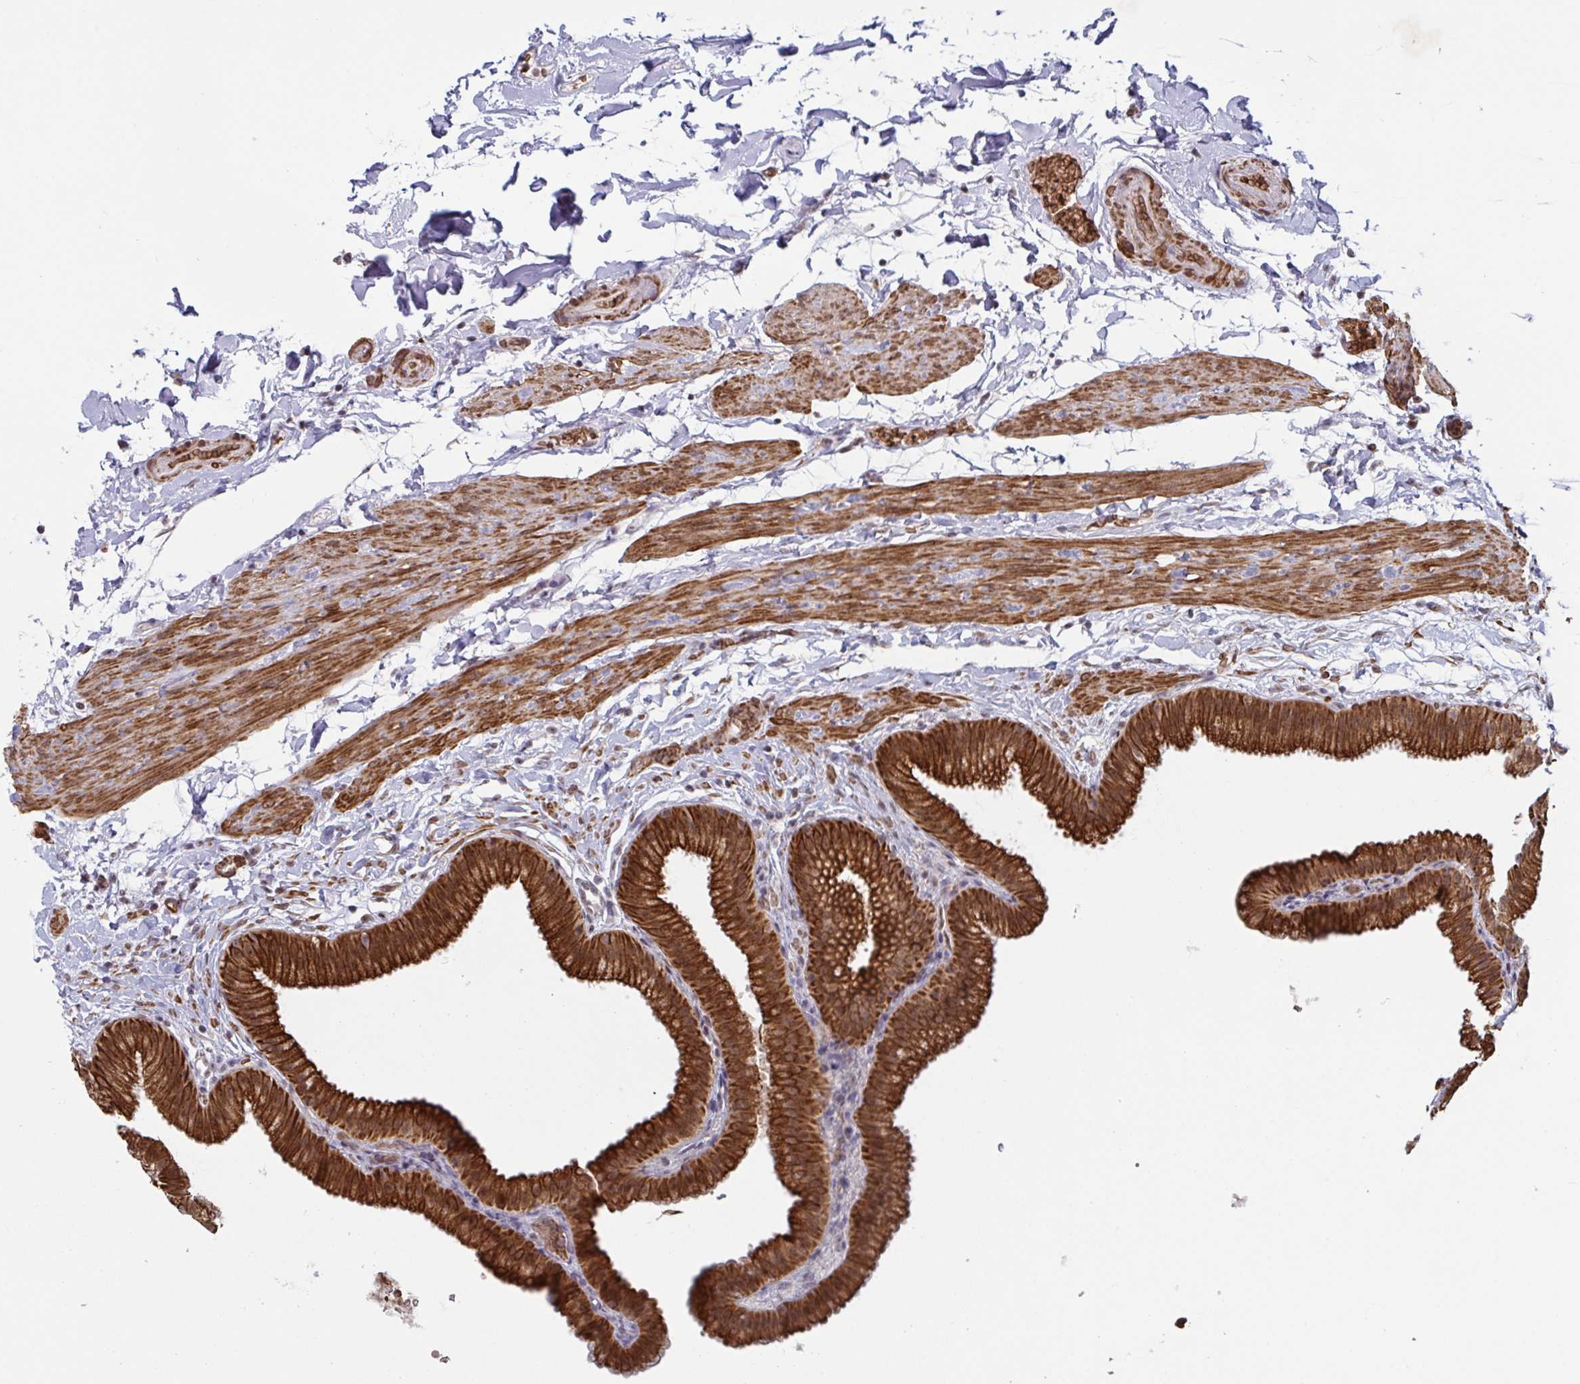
{"staining": {"intensity": "strong", "quantity": ">75%", "location": "cytoplasmic/membranous"}, "tissue": "gallbladder", "cell_type": "Glandular cells", "image_type": "normal", "snomed": [{"axis": "morphology", "description": "Normal tissue, NOS"}, {"axis": "topography", "description": "Gallbladder"}], "caption": "Protein analysis of unremarkable gallbladder exhibits strong cytoplasmic/membranous staining in approximately >75% of glandular cells. (Brightfield microscopy of DAB IHC at high magnification).", "gene": "NLRP13", "patient": {"sex": "female", "age": 63}}